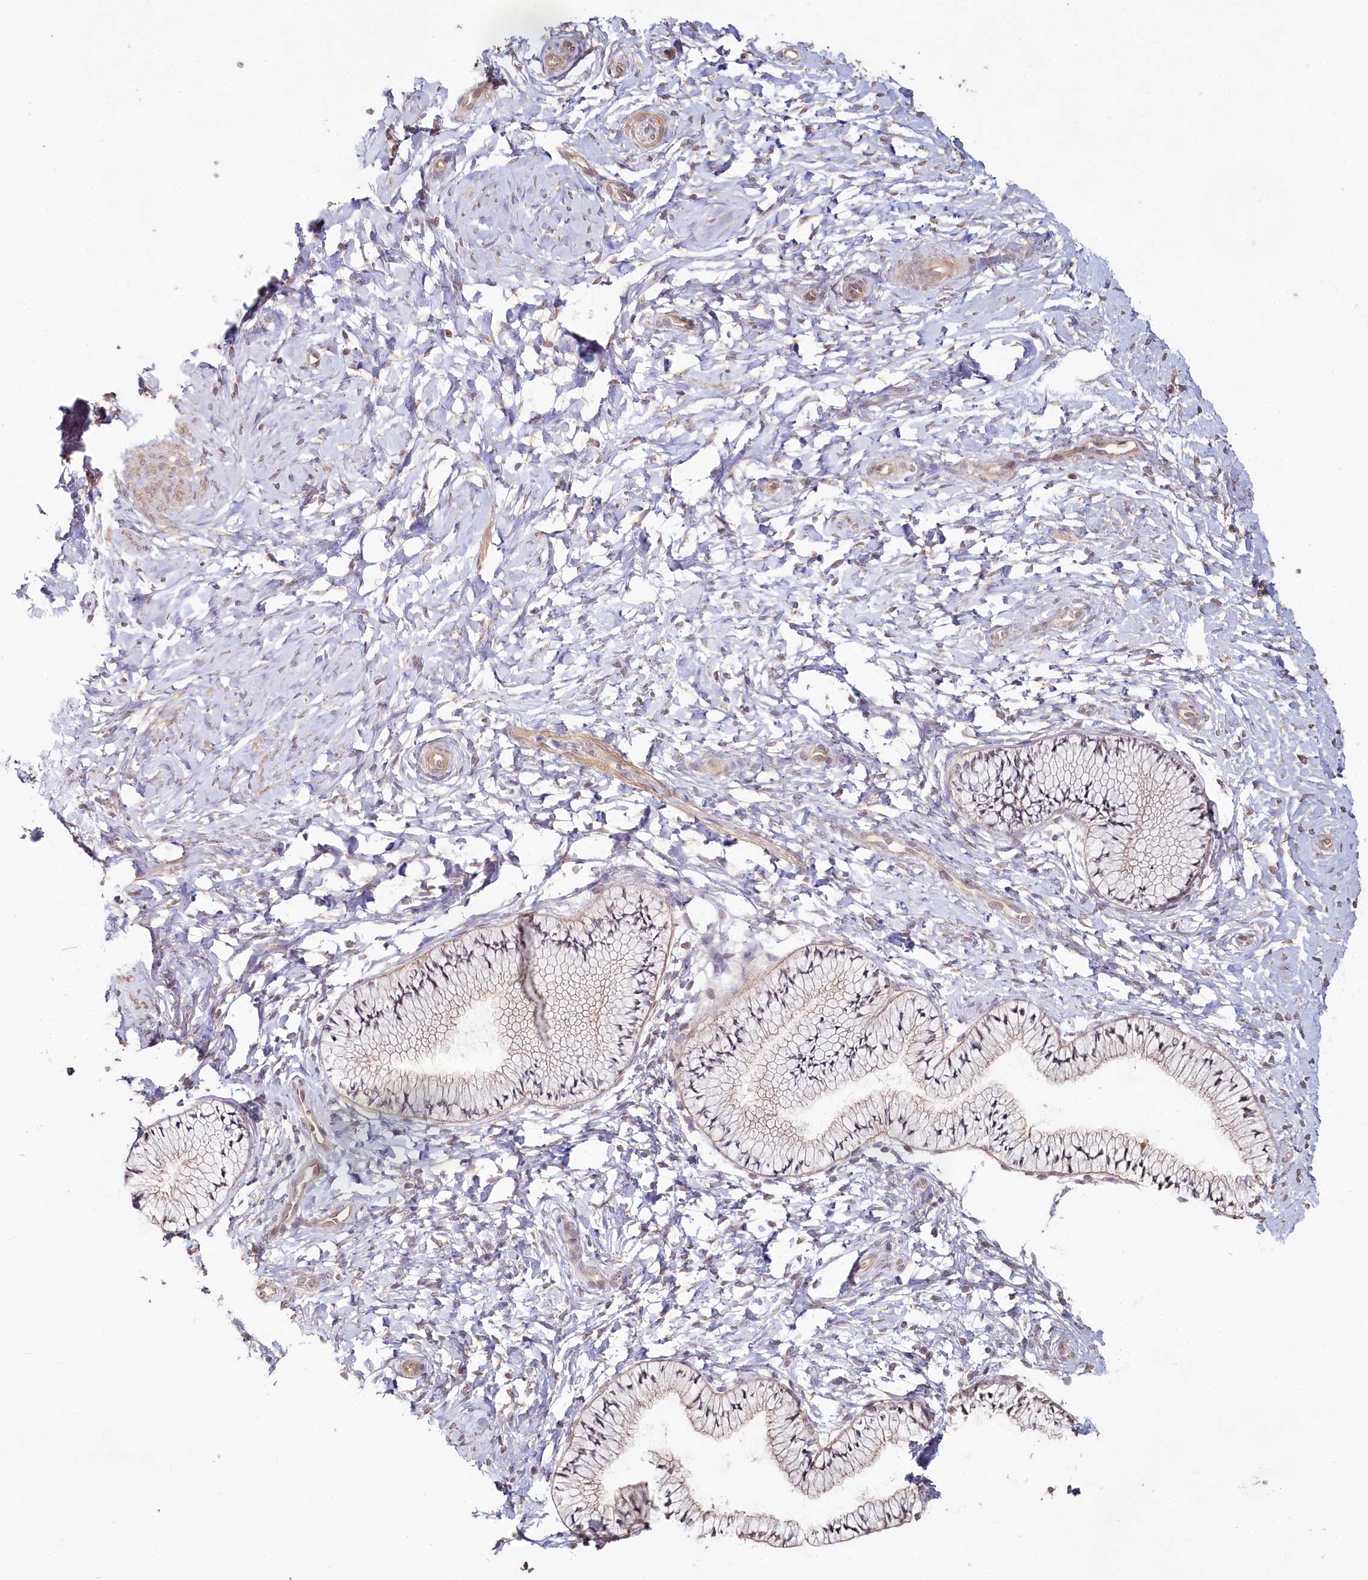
{"staining": {"intensity": "weak", "quantity": "25%-75%", "location": "cytoplasmic/membranous"}, "tissue": "cervix", "cell_type": "Glandular cells", "image_type": "normal", "snomed": [{"axis": "morphology", "description": "Normal tissue, NOS"}, {"axis": "topography", "description": "Cervix"}], "caption": "Immunohistochemistry (IHC) photomicrograph of unremarkable cervix: cervix stained using immunohistochemistry (IHC) exhibits low levels of weak protein expression localized specifically in the cytoplasmic/membranous of glandular cells, appearing as a cytoplasmic/membranous brown color.", "gene": "TCHP", "patient": {"sex": "female", "age": 33}}